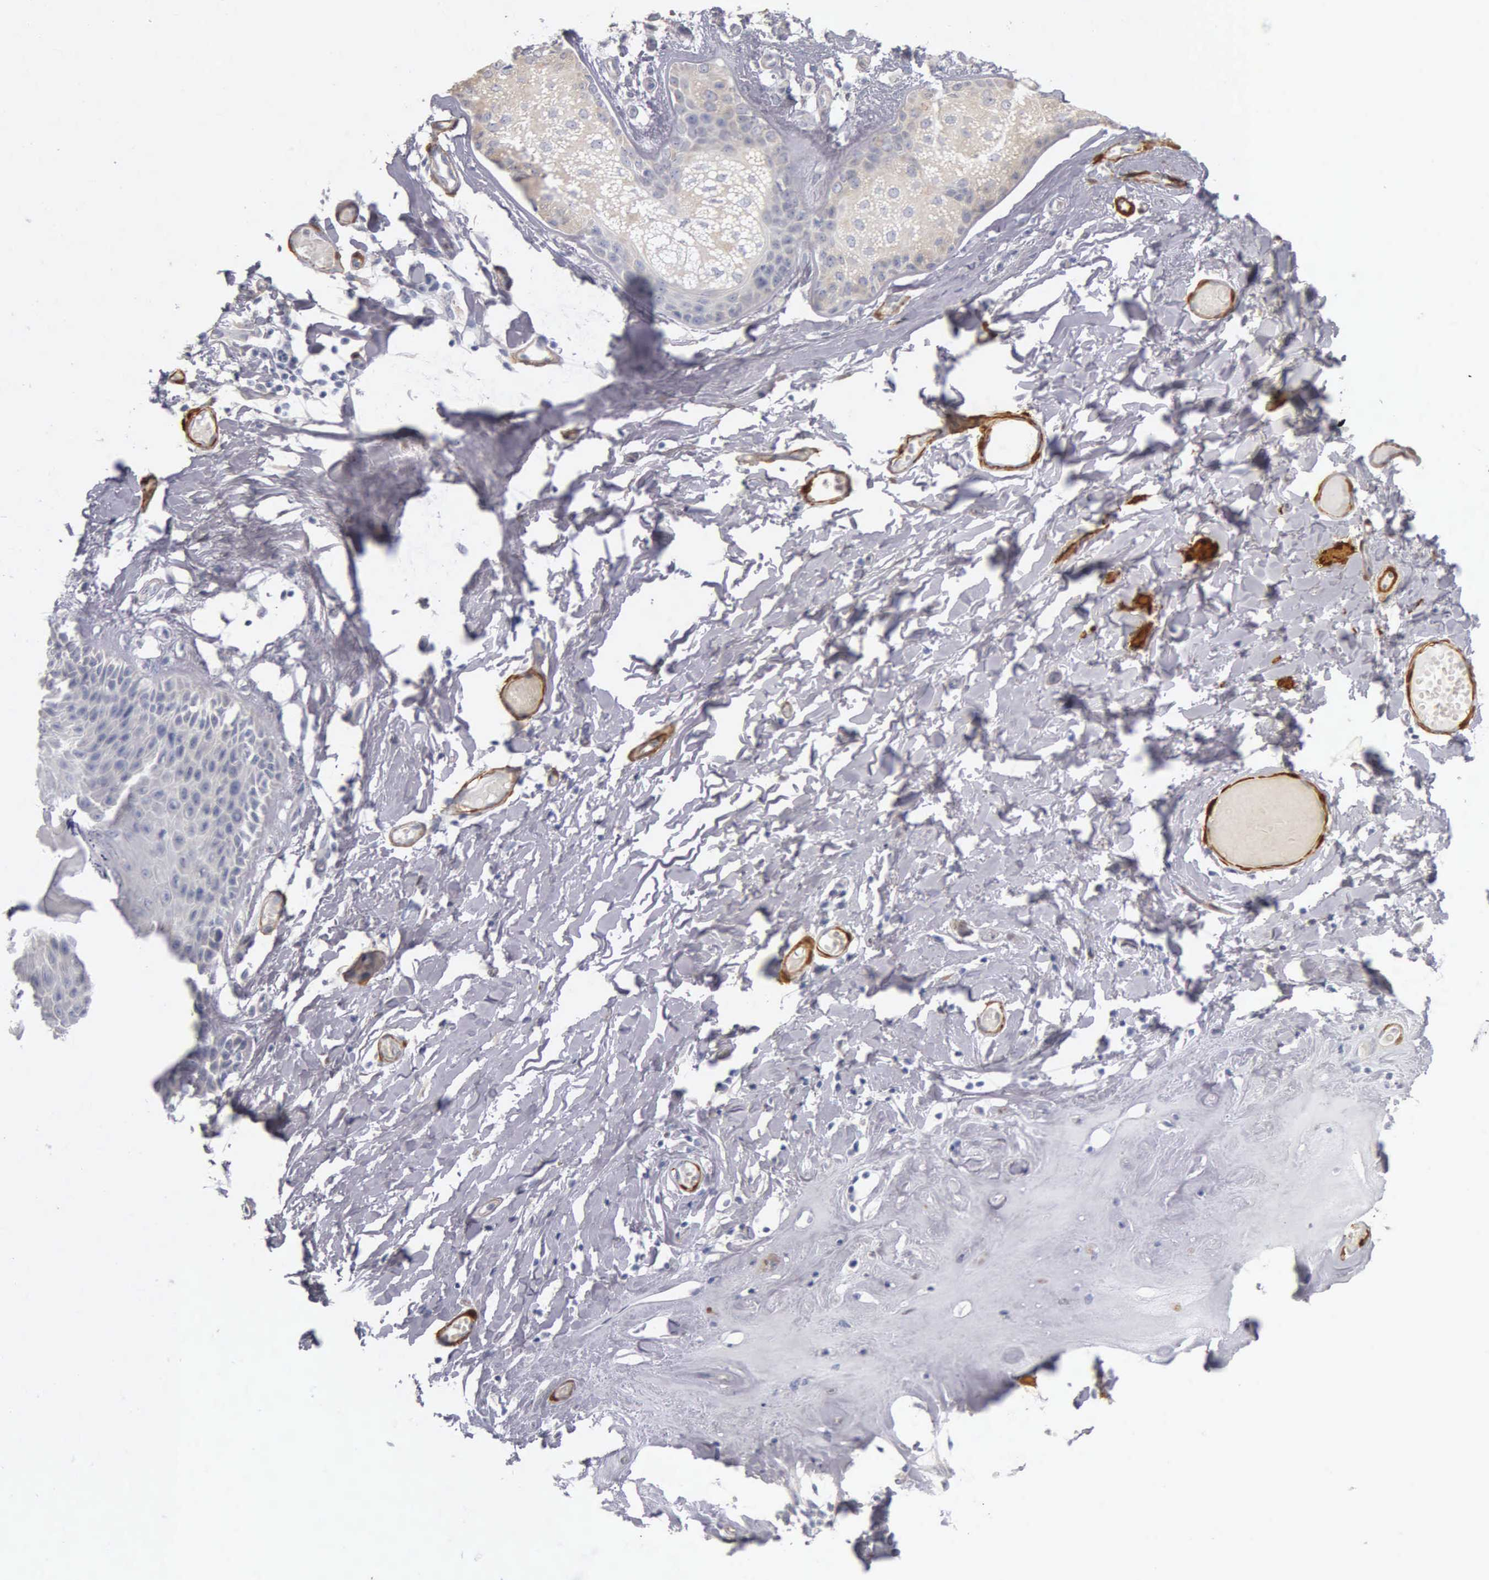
{"staining": {"intensity": "negative", "quantity": "none", "location": "none"}, "tissue": "skin", "cell_type": "Epidermal cells", "image_type": "normal", "snomed": [{"axis": "morphology", "description": "Normal tissue, NOS"}, {"axis": "topography", "description": "Vascular tissue"}, {"axis": "topography", "description": "Vulva"}, {"axis": "topography", "description": "Peripheral nerve tissue"}], "caption": "Immunohistochemistry photomicrograph of unremarkable skin: skin stained with DAB shows no significant protein expression in epidermal cells.", "gene": "CNN1", "patient": {"sex": "female", "age": 86}}